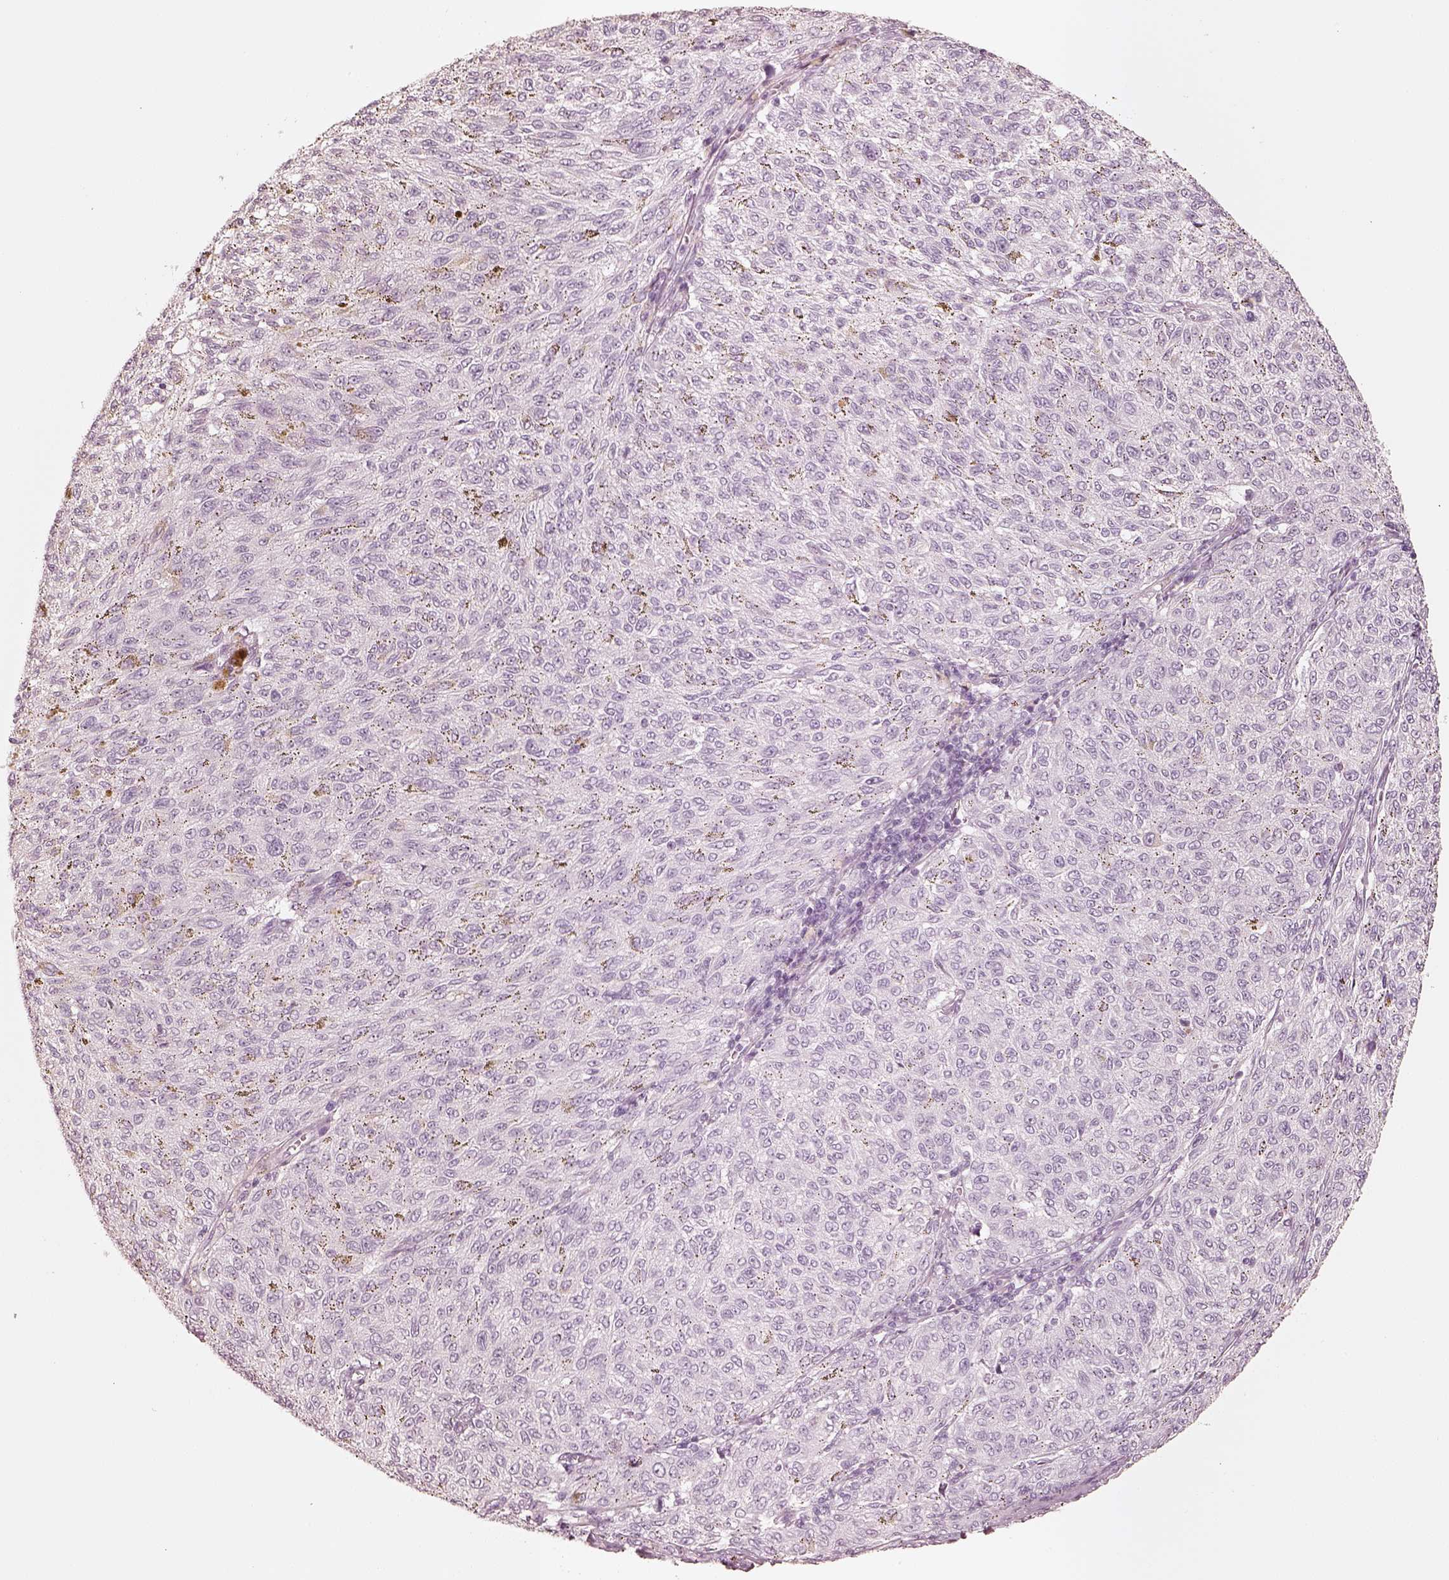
{"staining": {"intensity": "negative", "quantity": "none", "location": "none"}, "tissue": "melanoma", "cell_type": "Tumor cells", "image_type": "cancer", "snomed": [{"axis": "morphology", "description": "Malignant melanoma, NOS"}, {"axis": "topography", "description": "Skin"}], "caption": "This is an IHC histopathology image of human melanoma. There is no positivity in tumor cells.", "gene": "KRT72", "patient": {"sex": "female", "age": 72}}